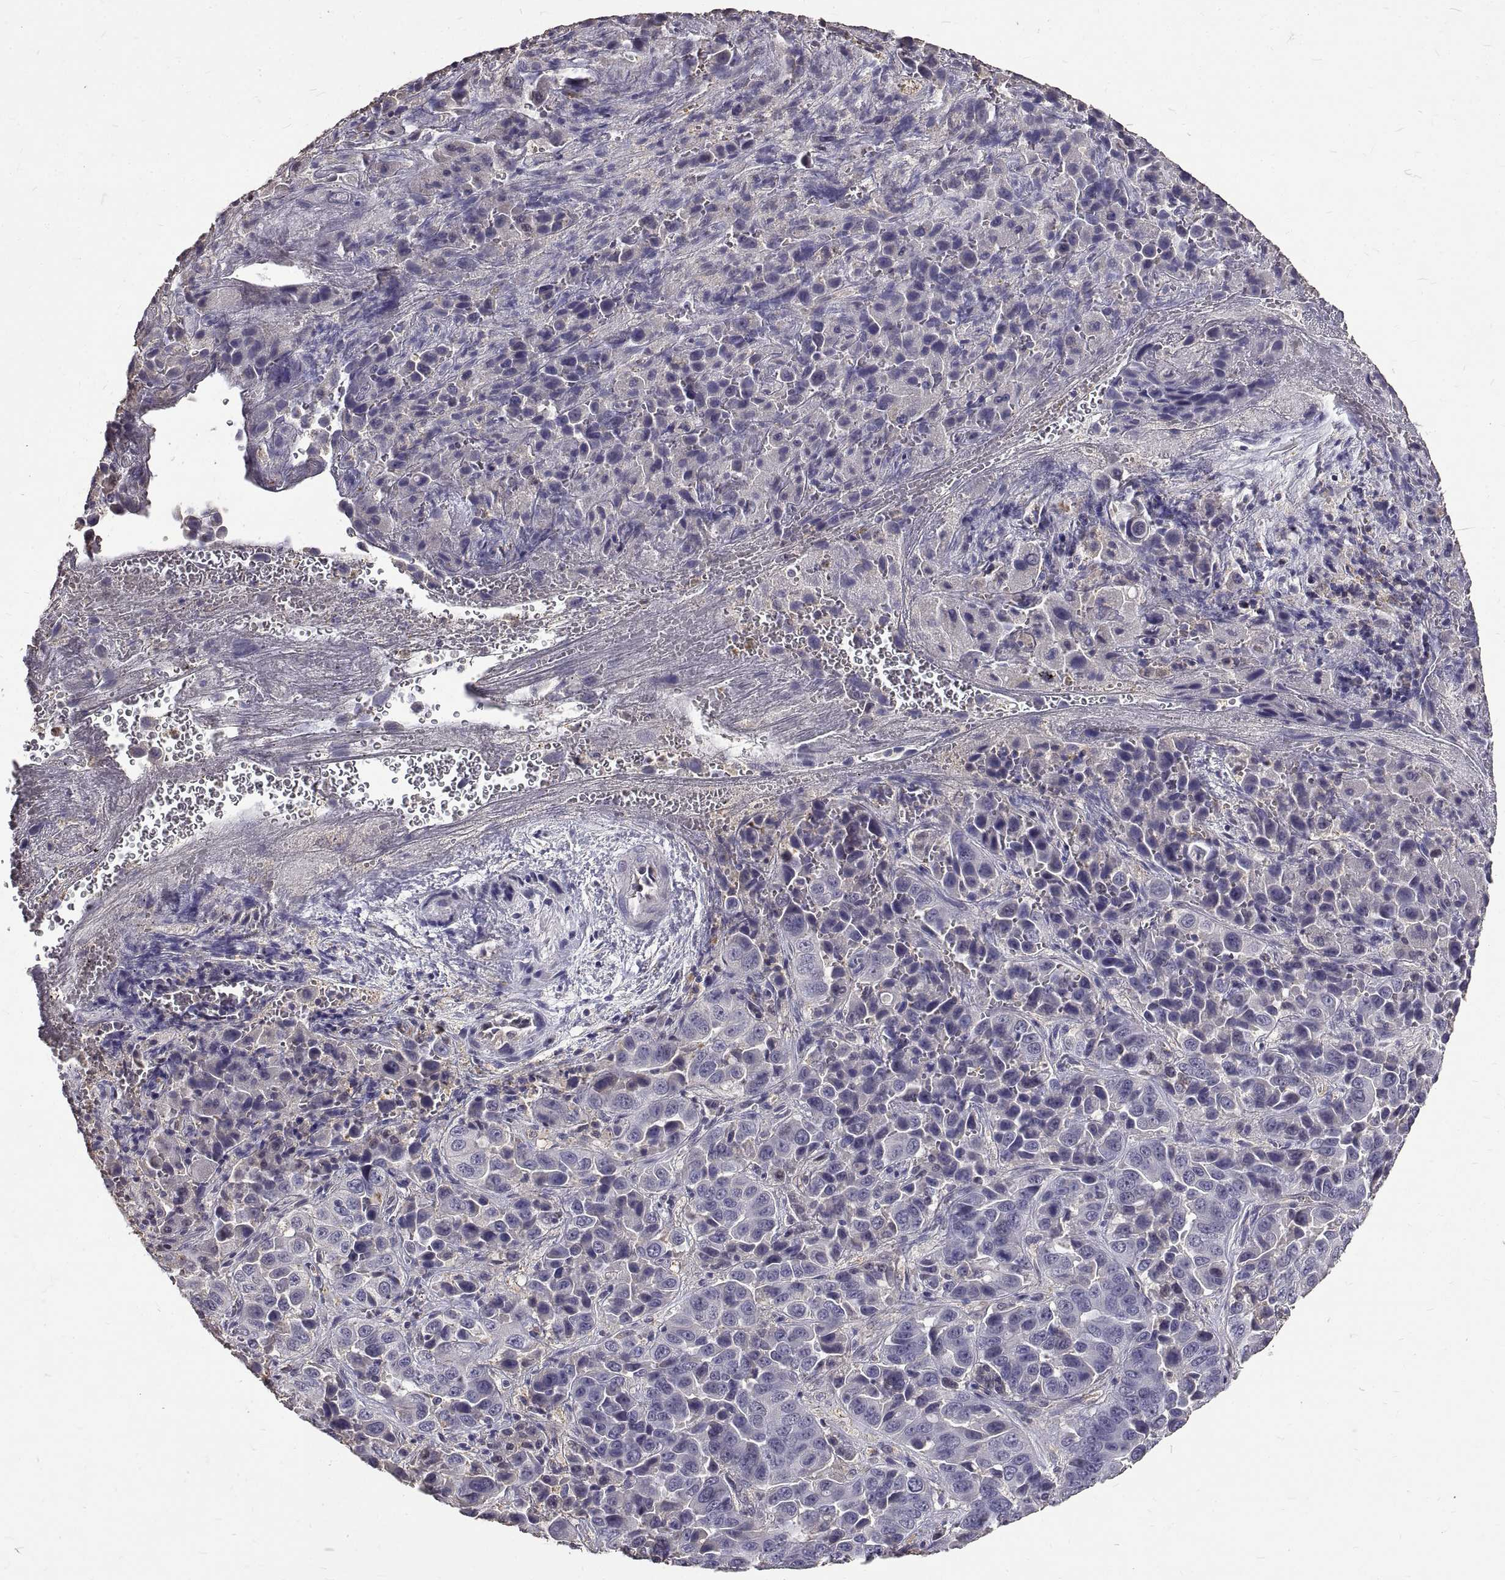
{"staining": {"intensity": "negative", "quantity": "none", "location": "none"}, "tissue": "liver cancer", "cell_type": "Tumor cells", "image_type": "cancer", "snomed": [{"axis": "morphology", "description": "Cholangiocarcinoma"}, {"axis": "topography", "description": "Liver"}], "caption": "Human liver cancer (cholangiocarcinoma) stained for a protein using immunohistochemistry (IHC) displays no staining in tumor cells.", "gene": "PEA15", "patient": {"sex": "female", "age": 52}}